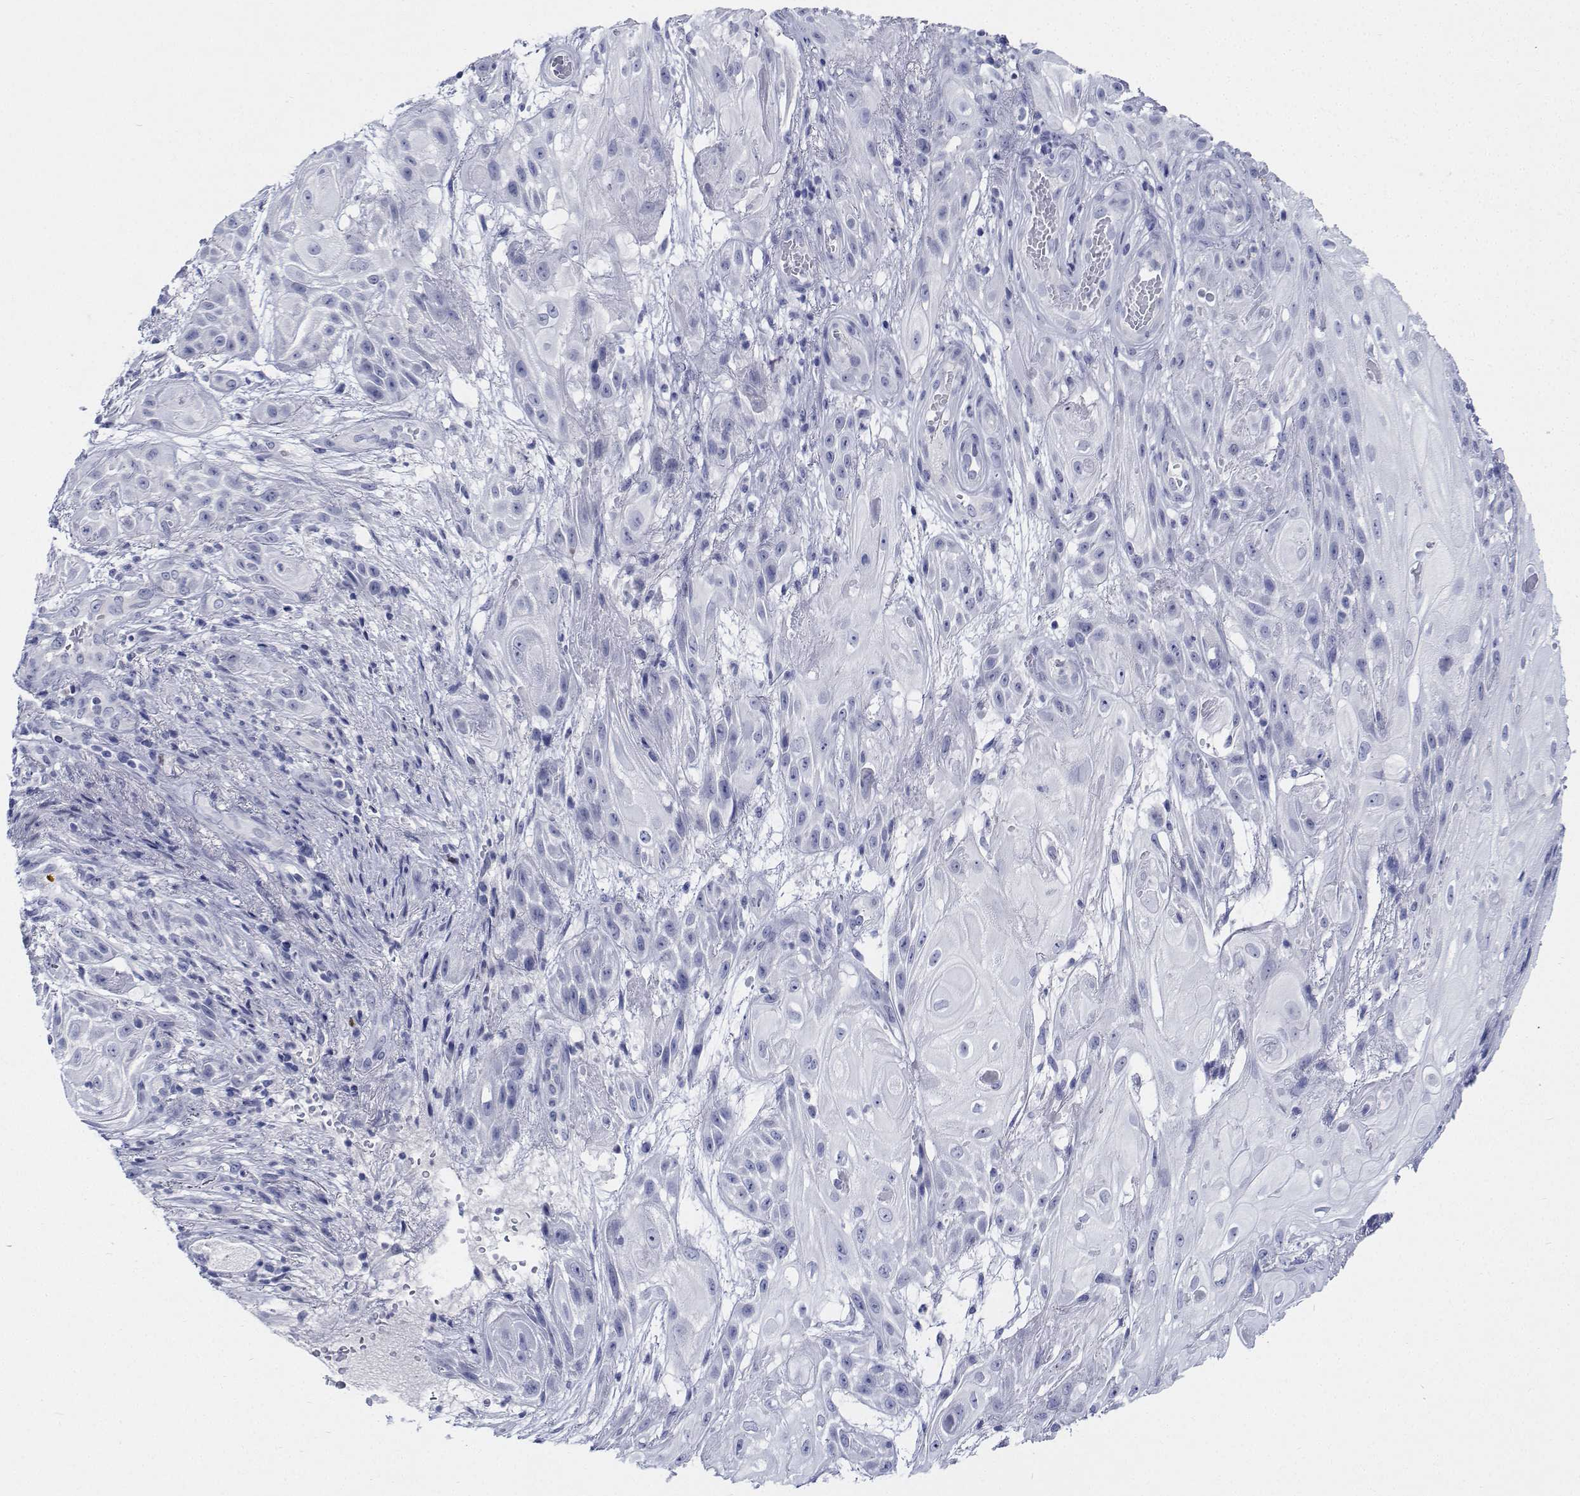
{"staining": {"intensity": "negative", "quantity": "none", "location": "none"}, "tissue": "skin cancer", "cell_type": "Tumor cells", "image_type": "cancer", "snomed": [{"axis": "morphology", "description": "Squamous cell carcinoma, NOS"}, {"axis": "topography", "description": "Skin"}], "caption": "DAB (3,3'-diaminobenzidine) immunohistochemical staining of skin cancer (squamous cell carcinoma) exhibits no significant positivity in tumor cells.", "gene": "PLXNA4", "patient": {"sex": "male", "age": 62}}